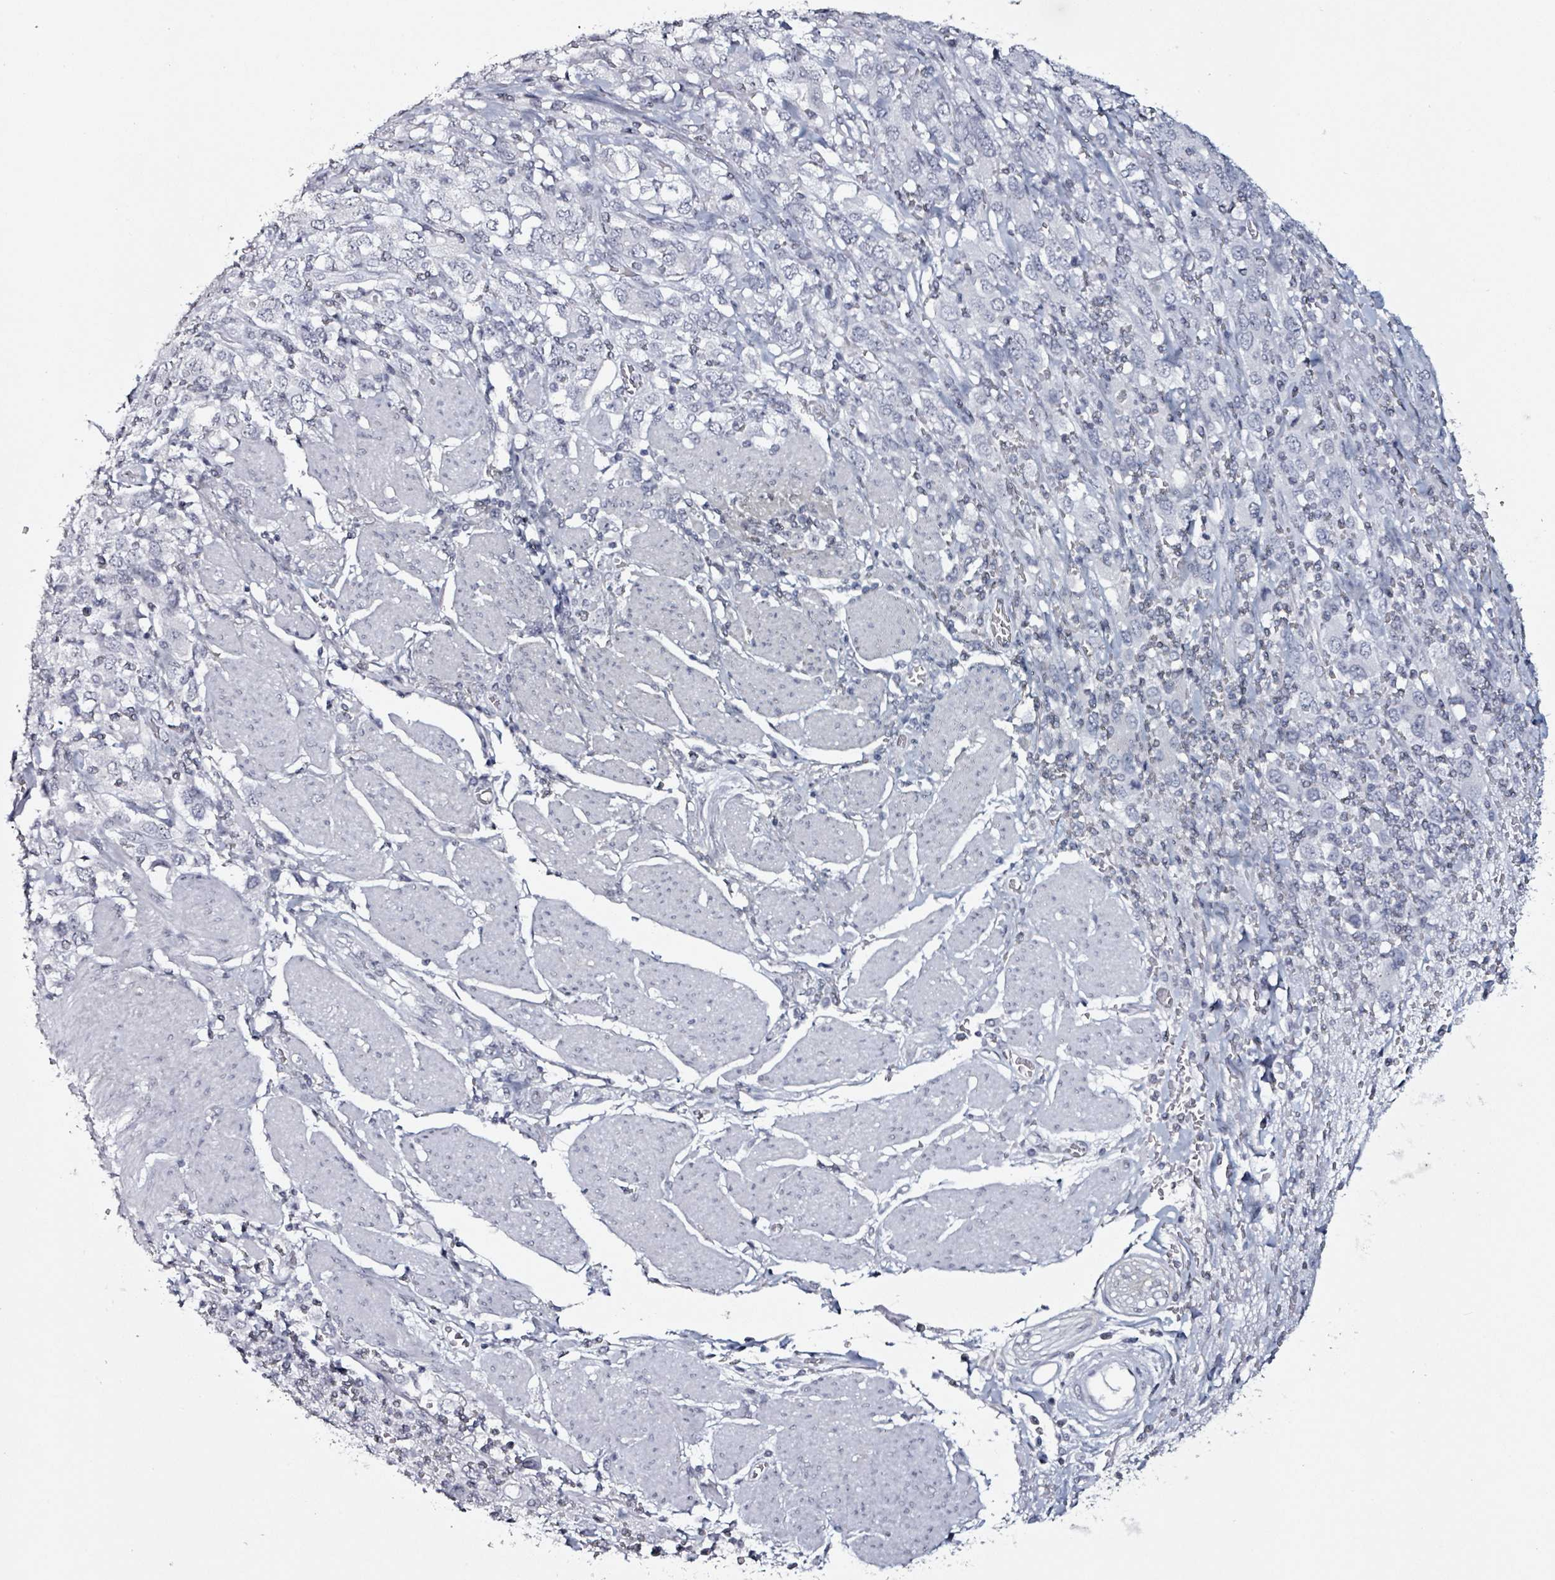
{"staining": {"intensity": "negative", "quantity": "none", "location": "none"}, "tissue": "stomach cancer", "cell_type": "Tumor cells", "image_type": "cancer", "snomed": [{"axis": "morphology", "description": "Adenocarcinoma, NOS"}, {"axis": "topography", "description": "Stomach, upper"}, {"axis": "topography", "description": "Stomach"}], "caption": "Immunohistochemical staining of stomach adenocarcinoma shows no significant staining in tumor cells.", "gene": "CA9", "patient": {"sex": "male", "age": 62}}